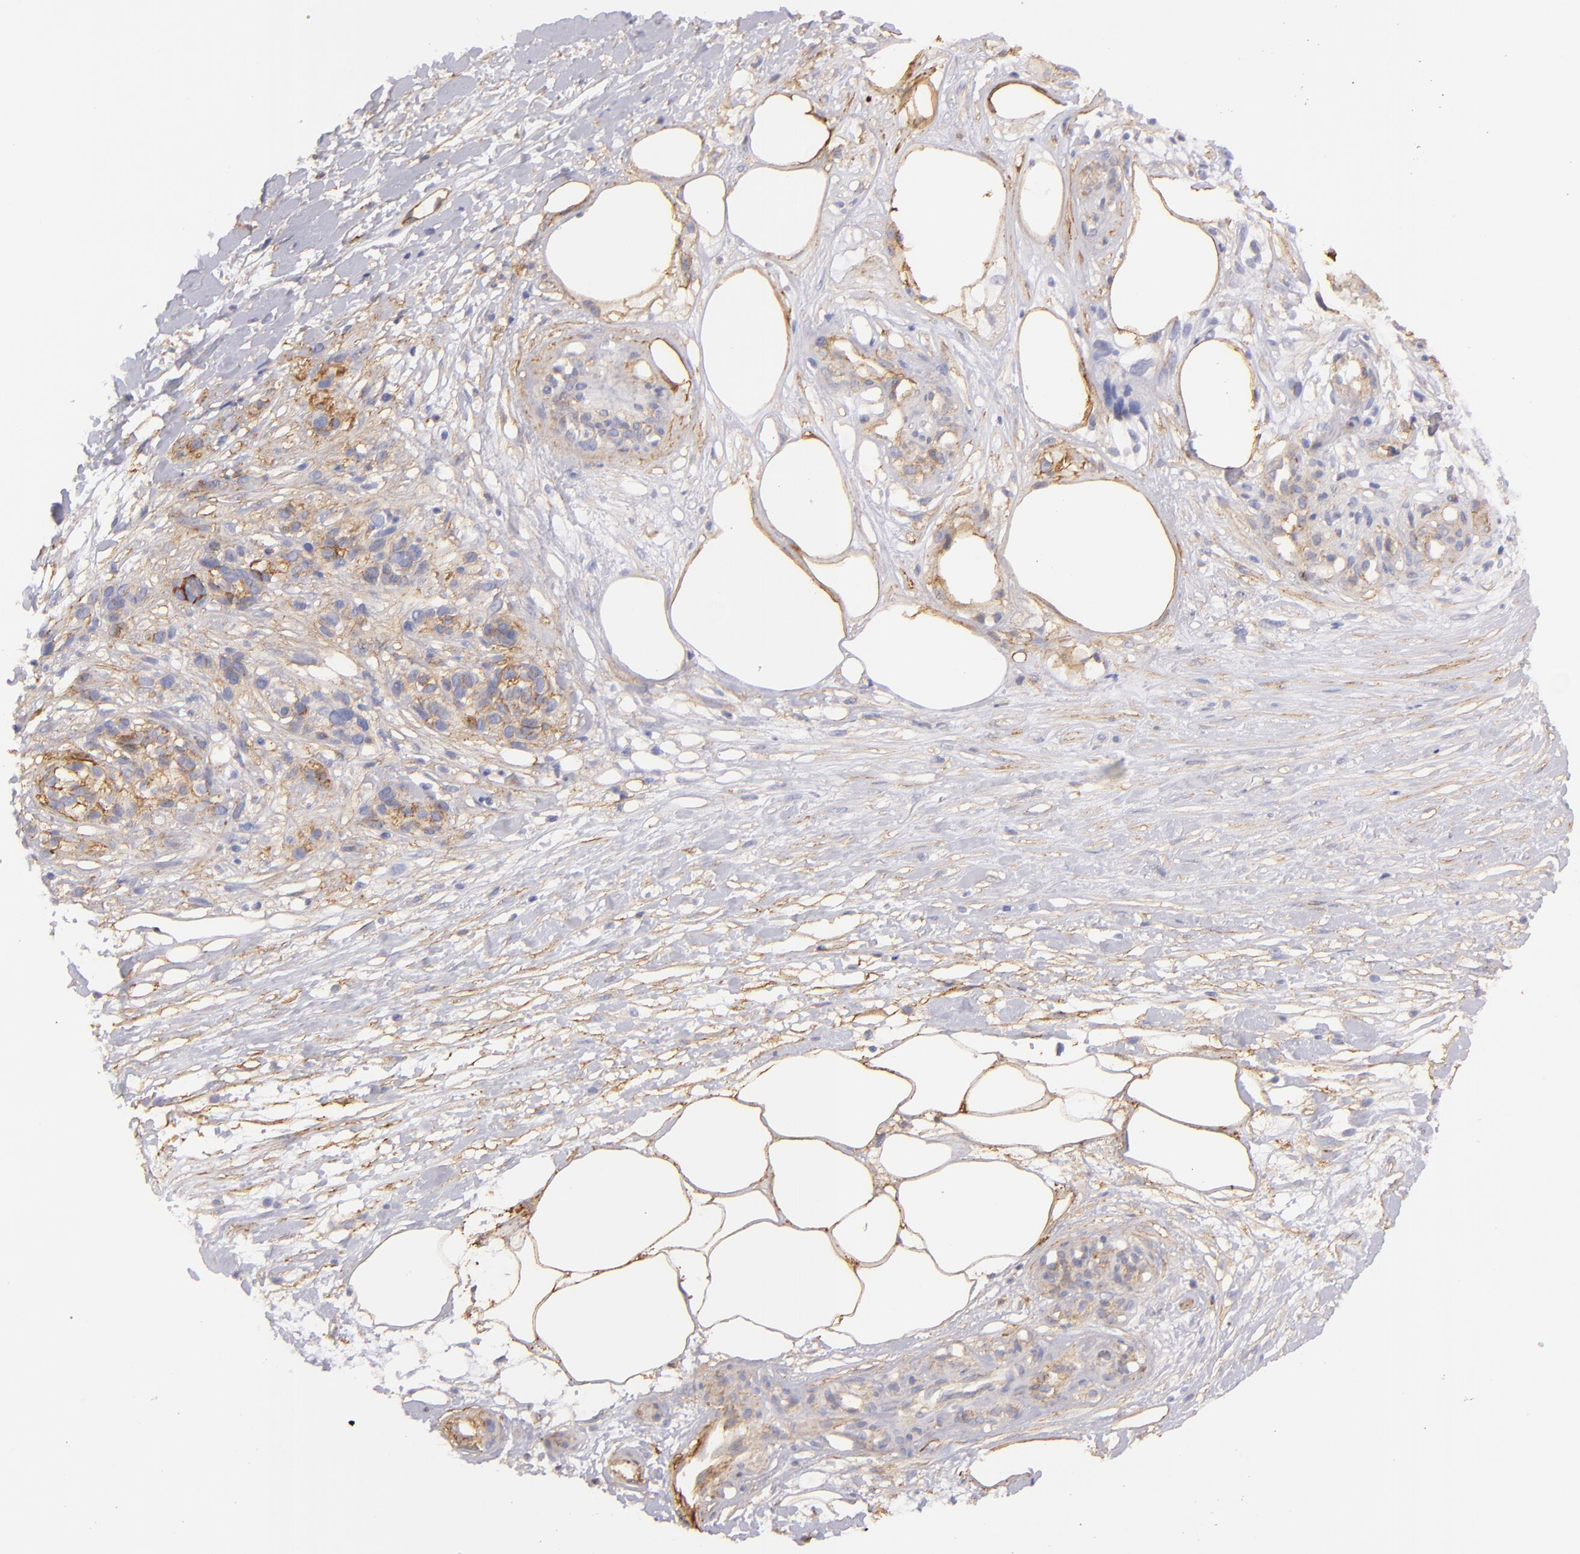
{"staining": {"intensity": "weak", "quantity": "<25%", "location": "cytoplasmic/membranous"}, "tissue": "melanoma", "cell_type": "Tumor cells", "image_type": "cancer", "snomed": [{"axis": "morphology", "description": "Malignant melanoma, NOS"}, {"axis": "topography", "description": "Skin"}], "caption": "There is no significant expression in tumor cells of melanoma. (DAB IHC, high magnification).", "gene": "CD151", "patient": {"sex": "female", "age": 85}}